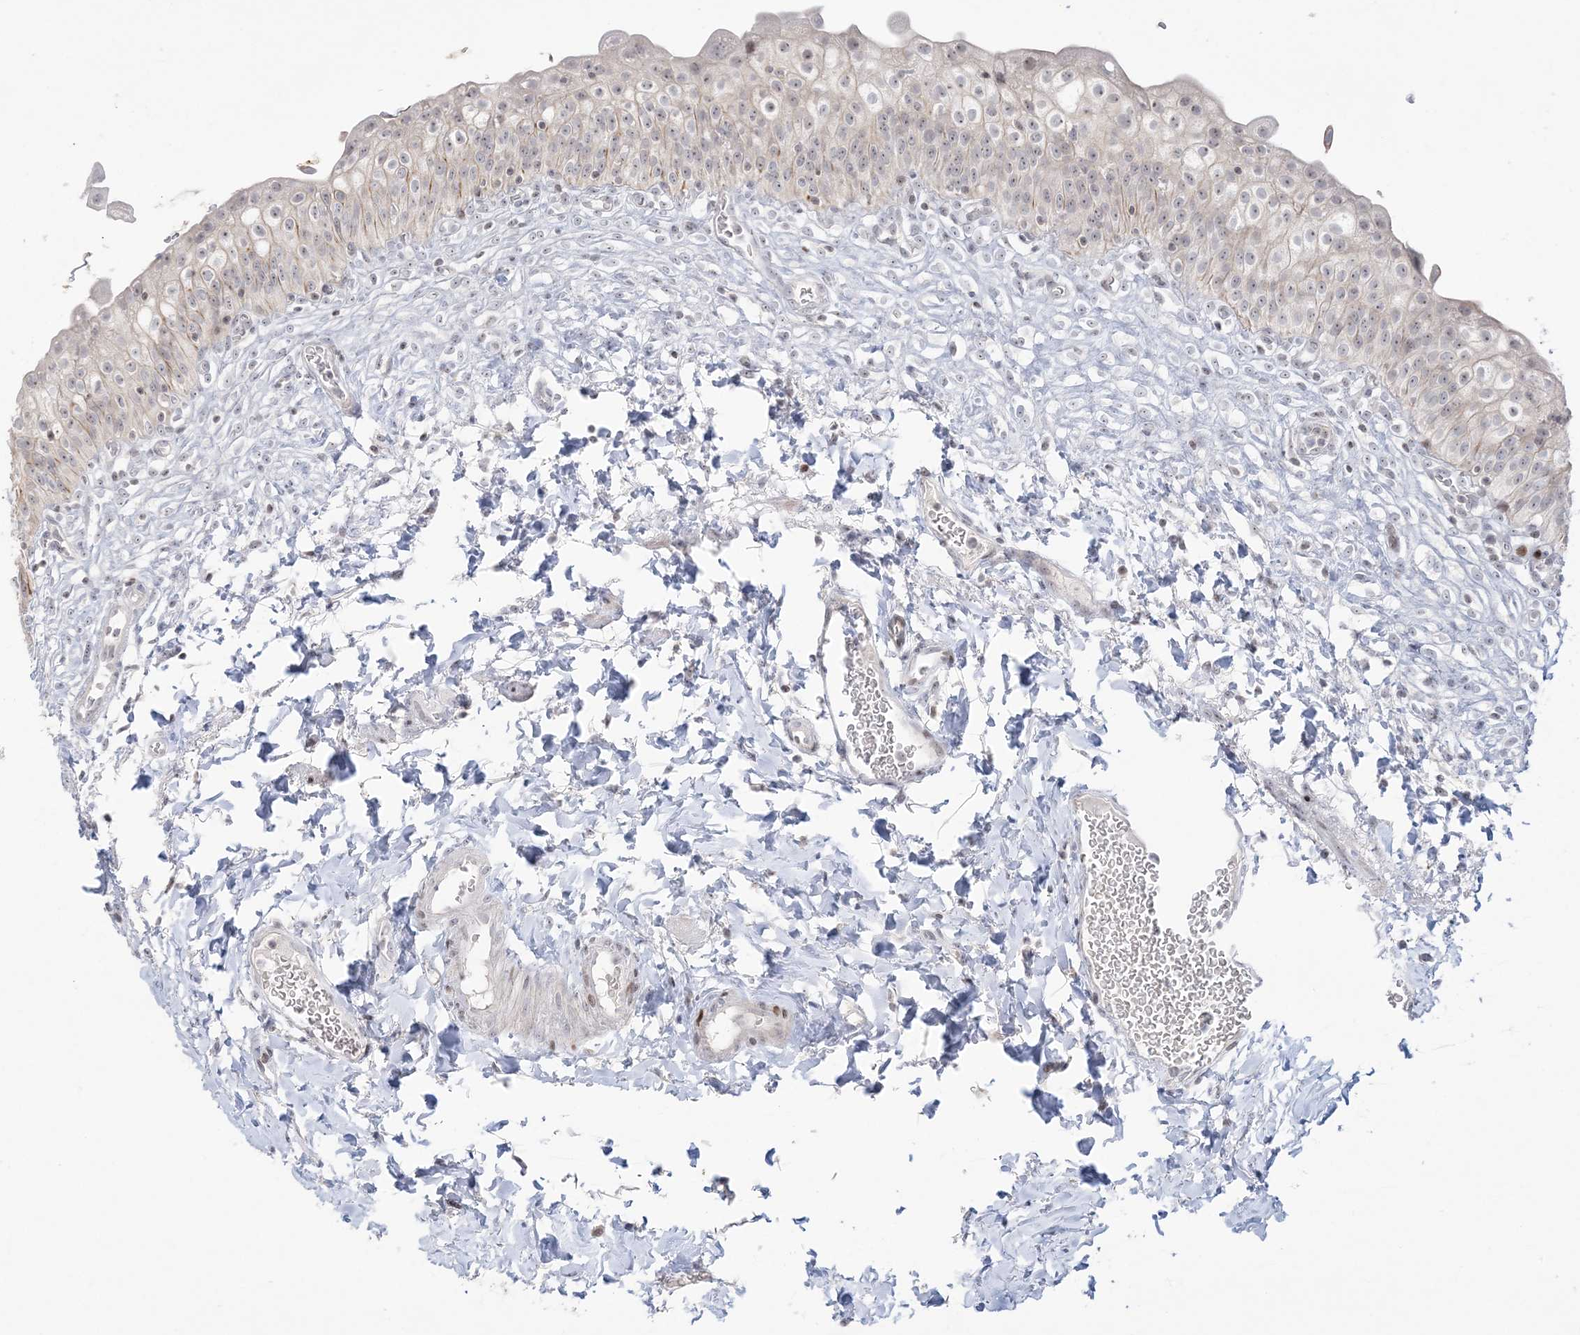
{"staining": {"intensity": "weak", "quantity": "25%-75%", "location": "nuclear"}, "tissue": "urinary bladder", "cell_type": "Urothelial cells", "image_type": "normal", "snomed": [{"axis": "morphology", "description": "Normal tissue, NOS"}, {"axis": "topography", "description": "Urinary bladder"}], "caption": "High-magnification brightfield microscopy of normal urinary bladder stained with DAB (brown) and counterstained with hematoxylin (blue). urothelial cells exhibit weak nuclear positivity is seen in about25%-75% of cells.", "gene": "SH3BP4", "patient": {"sex": "male", "age": 55}}